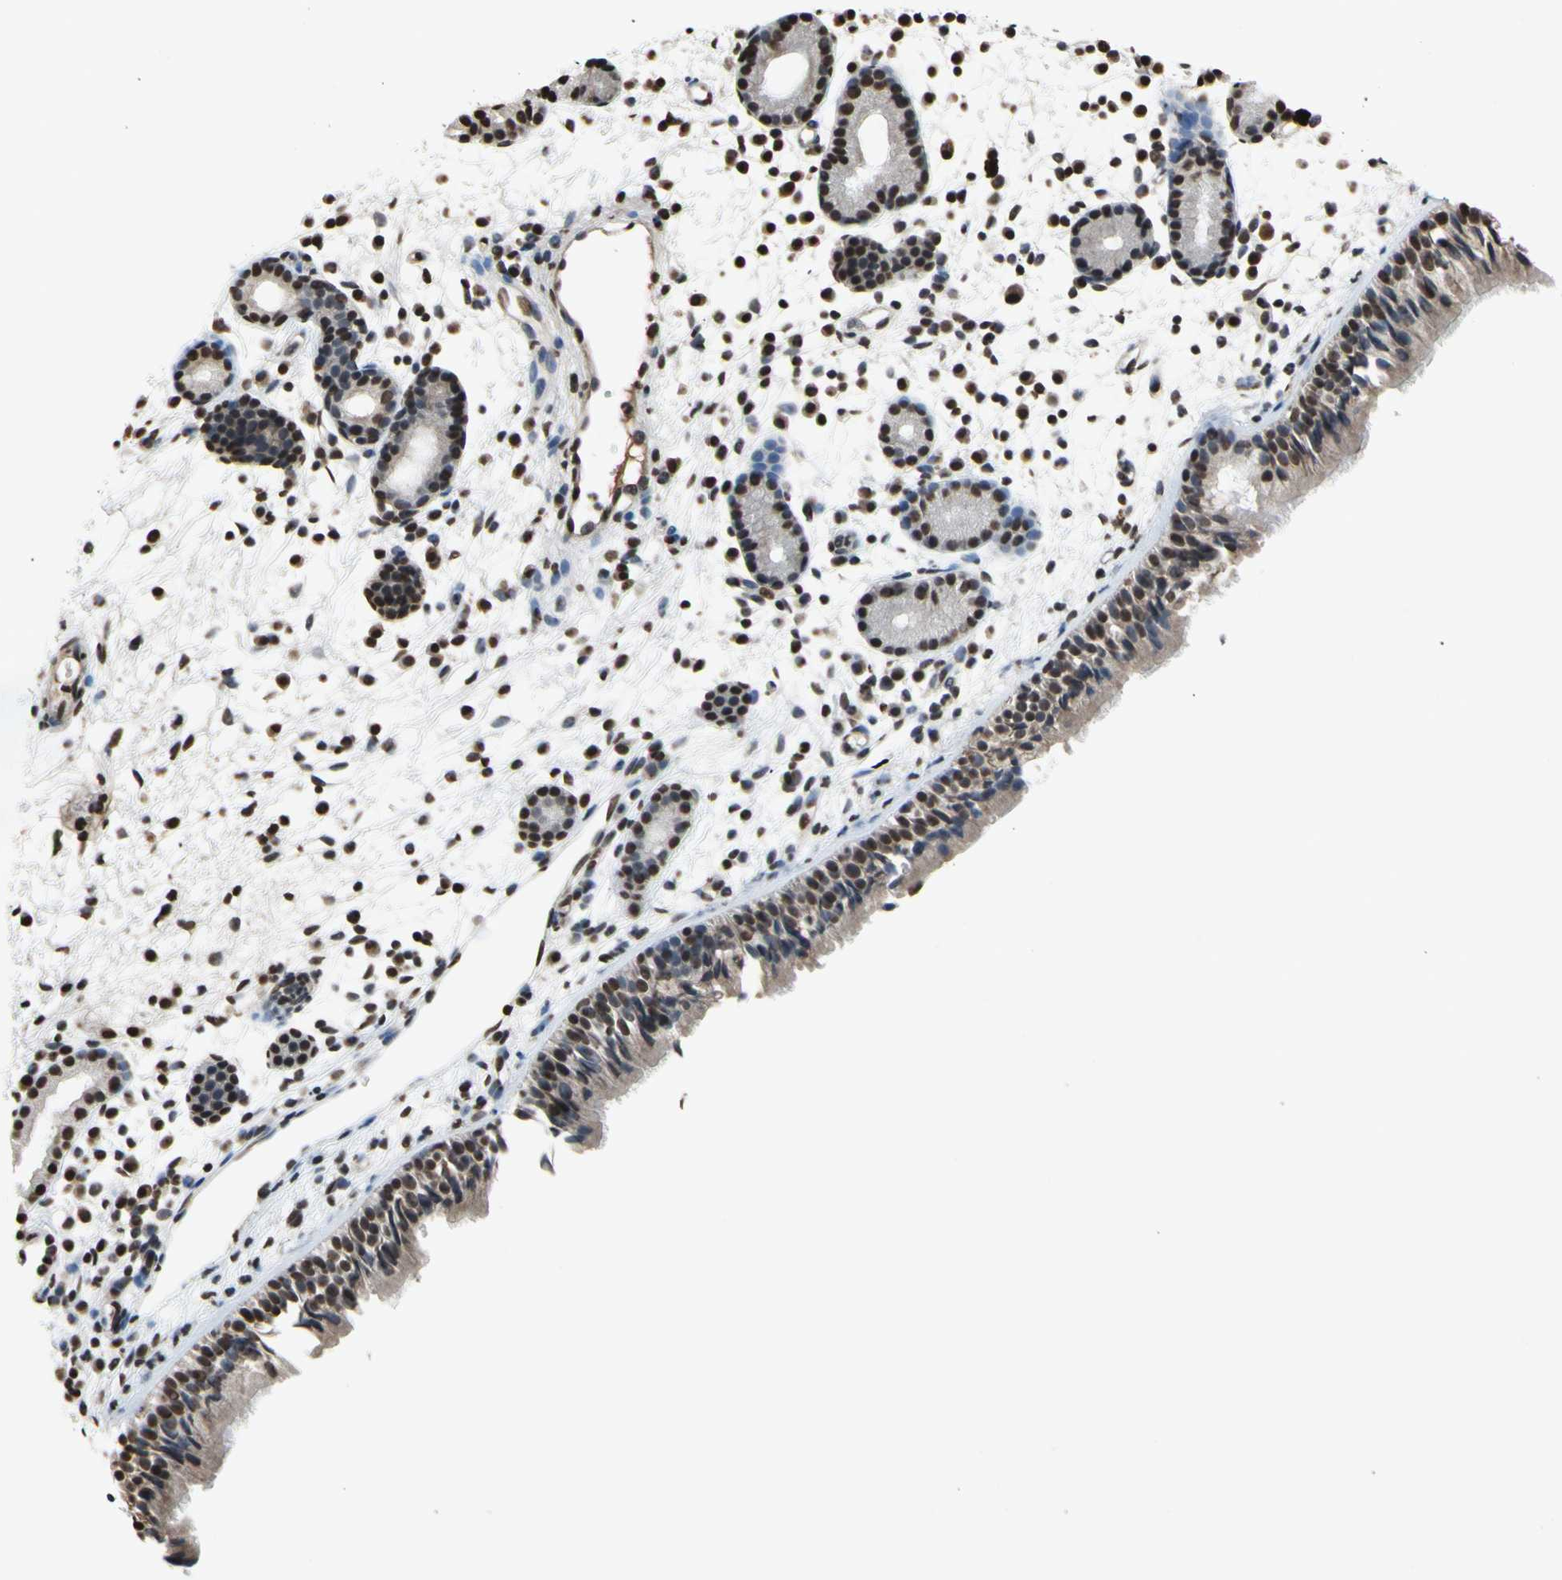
{"staining": {"intensity": "strong", "quantity": ">75%", "location": "nuclear"}, "tissue": "nasopharynx", "cell_type": "Respiratory epithelial cells", "image_type": "normal", "snomed": [{"axis": "morphology", "description": "Normal tissue, NOS"}, {"axis": "morphology", "description": "Inflammation, NOS"}, {"axis": "topography", "description": "Nasopharynx"}], "caption": "Immunohistochemical staining of normal human nasopharynx shows >75% levels of strong nuclear protein positivity in about >75% of respiratory epithelial cells. The protein of interest is shown in brown color, while the nuclei are stained blue.", "gene": "HIPK2", "patient": {"sex": "female", "age": 55}}